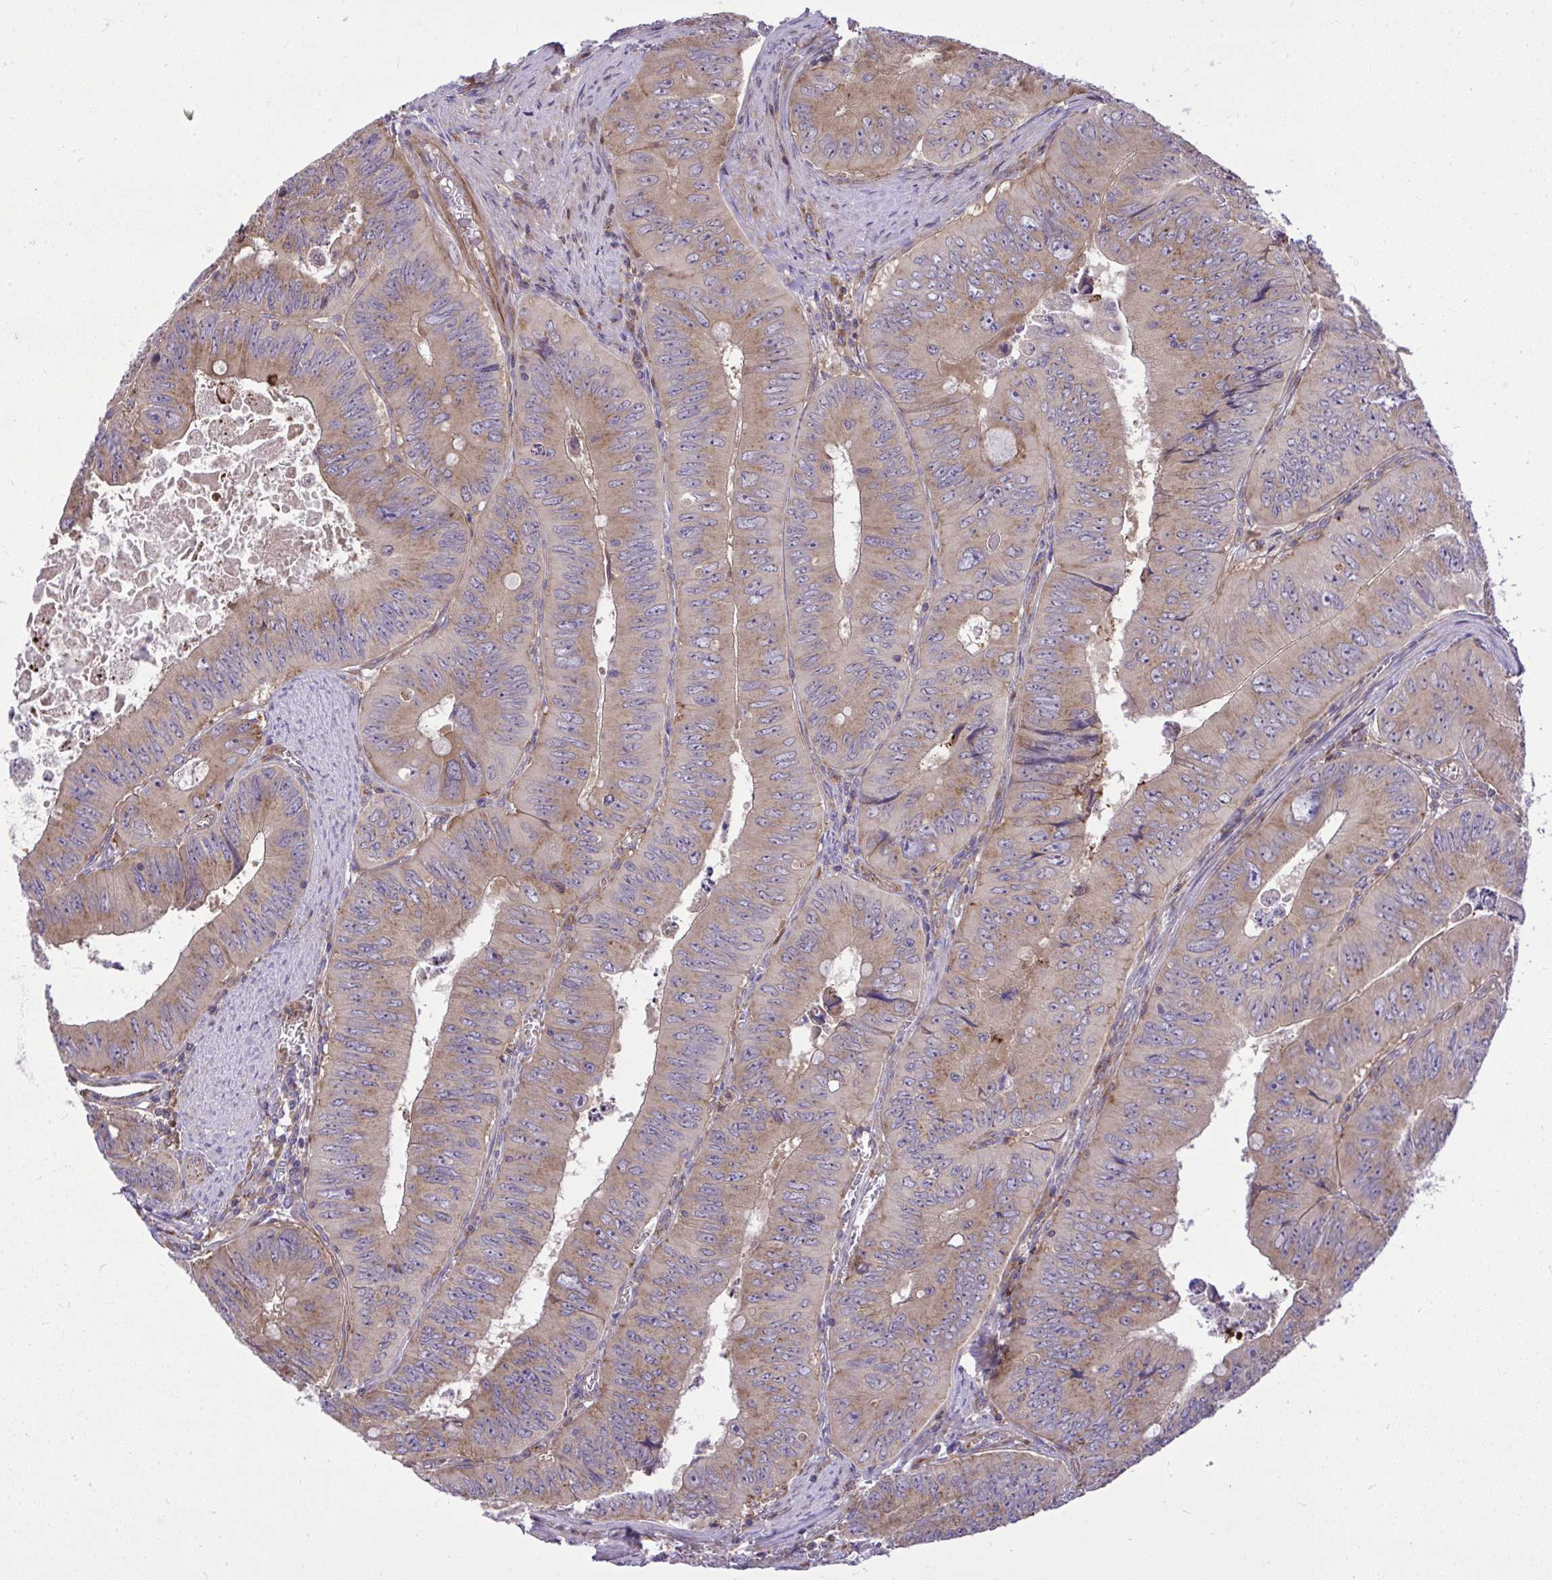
{"staining": {"intensity": "weak", "quantity": "25%-75%", "location": "cytoplasmic/membranous"}, "tissue": "colorectal cancer", "cell_type": "Tumor cells", "image_type": "cancer", "snomed": [{"axis": "morphology", "description": "Adenocarcinoma, NOS"}, {"axis": "topography", "description": "Colon"}], "caption": "Human adenocarcinoma (colorectal) stained with a protein marker displays weak staining in tumor cells.", "gene": "PAIP2", "patient": {"sex": "female", "age": 84}}